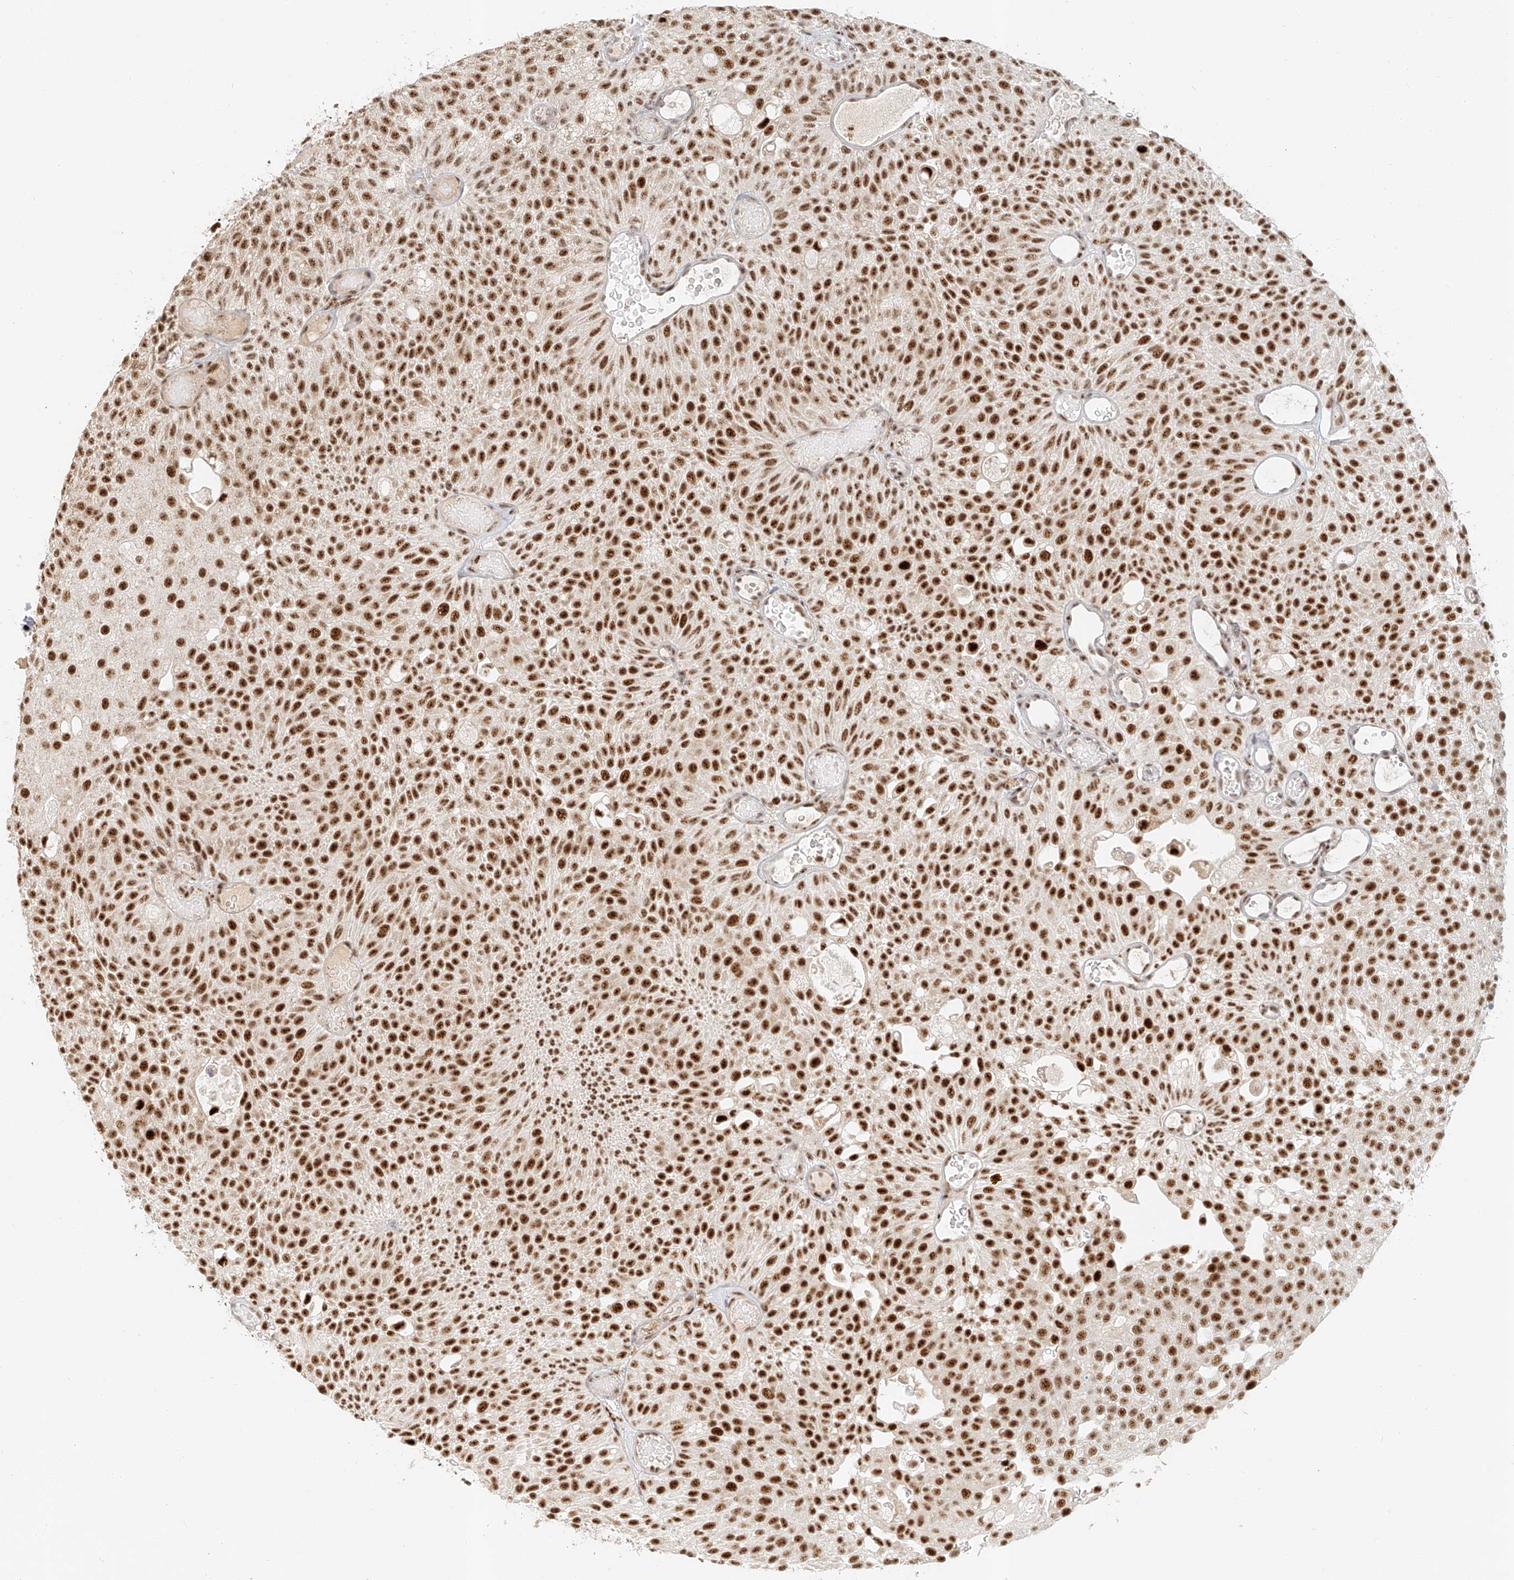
{"staining": {"intensity": "strong", "quantity": ">75%", "location": "nuclear"}, "tissue": "urothelial cancer", "cell_type": "Tumor cells", "image_type": "cancer", "snomed": [{"axis": "morphology", "description": "Urothelial carcinoma, Low grade"}, {"axis": "topography", "description": "Urinary bladder"}], "caption": "Protein staining of urothelial carcinoma (low-grade) tissue displays strong nuclear positivity in about >75% of tumor cells.", "gene": "CXorf58", "patient": {"sex": "male", "age": 78}}